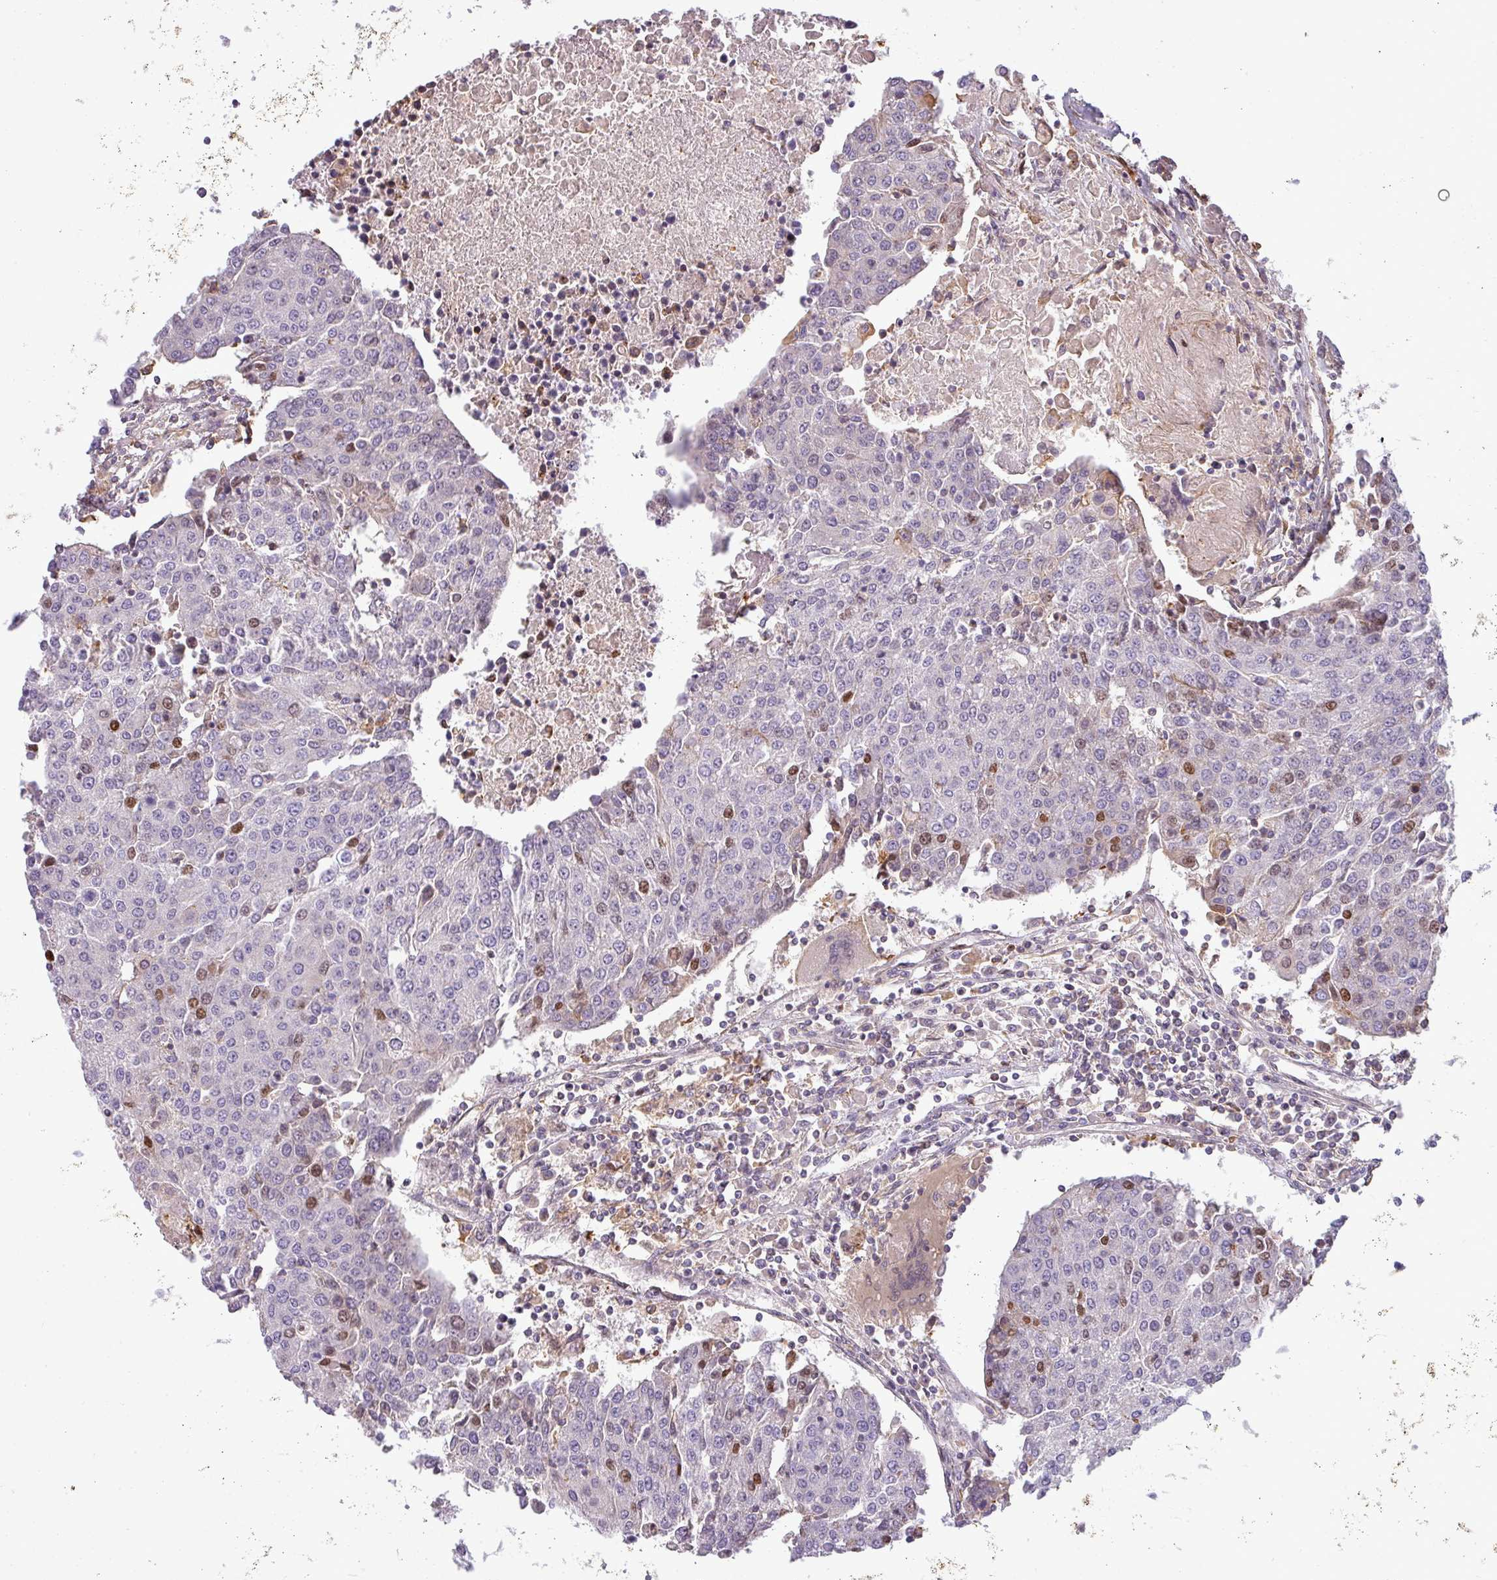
{"staining": {"intensity": "negative", "quantity": "none", "location": "none"}, "tissue": "urothelial cancer", "cell_type": "Tumor cells", "image_type": "cancer", "snomed": [{"axis": "morphology", "description": "Urothelial carcinoma, High grade"}, {"axis": "topography", "description": "Urinary bladder"}], "caption": "There is no significant expression in tumor cells of urothelial cancer.", "gene": "ZNF835", "patient": {"sex": "female", "age": 85}}